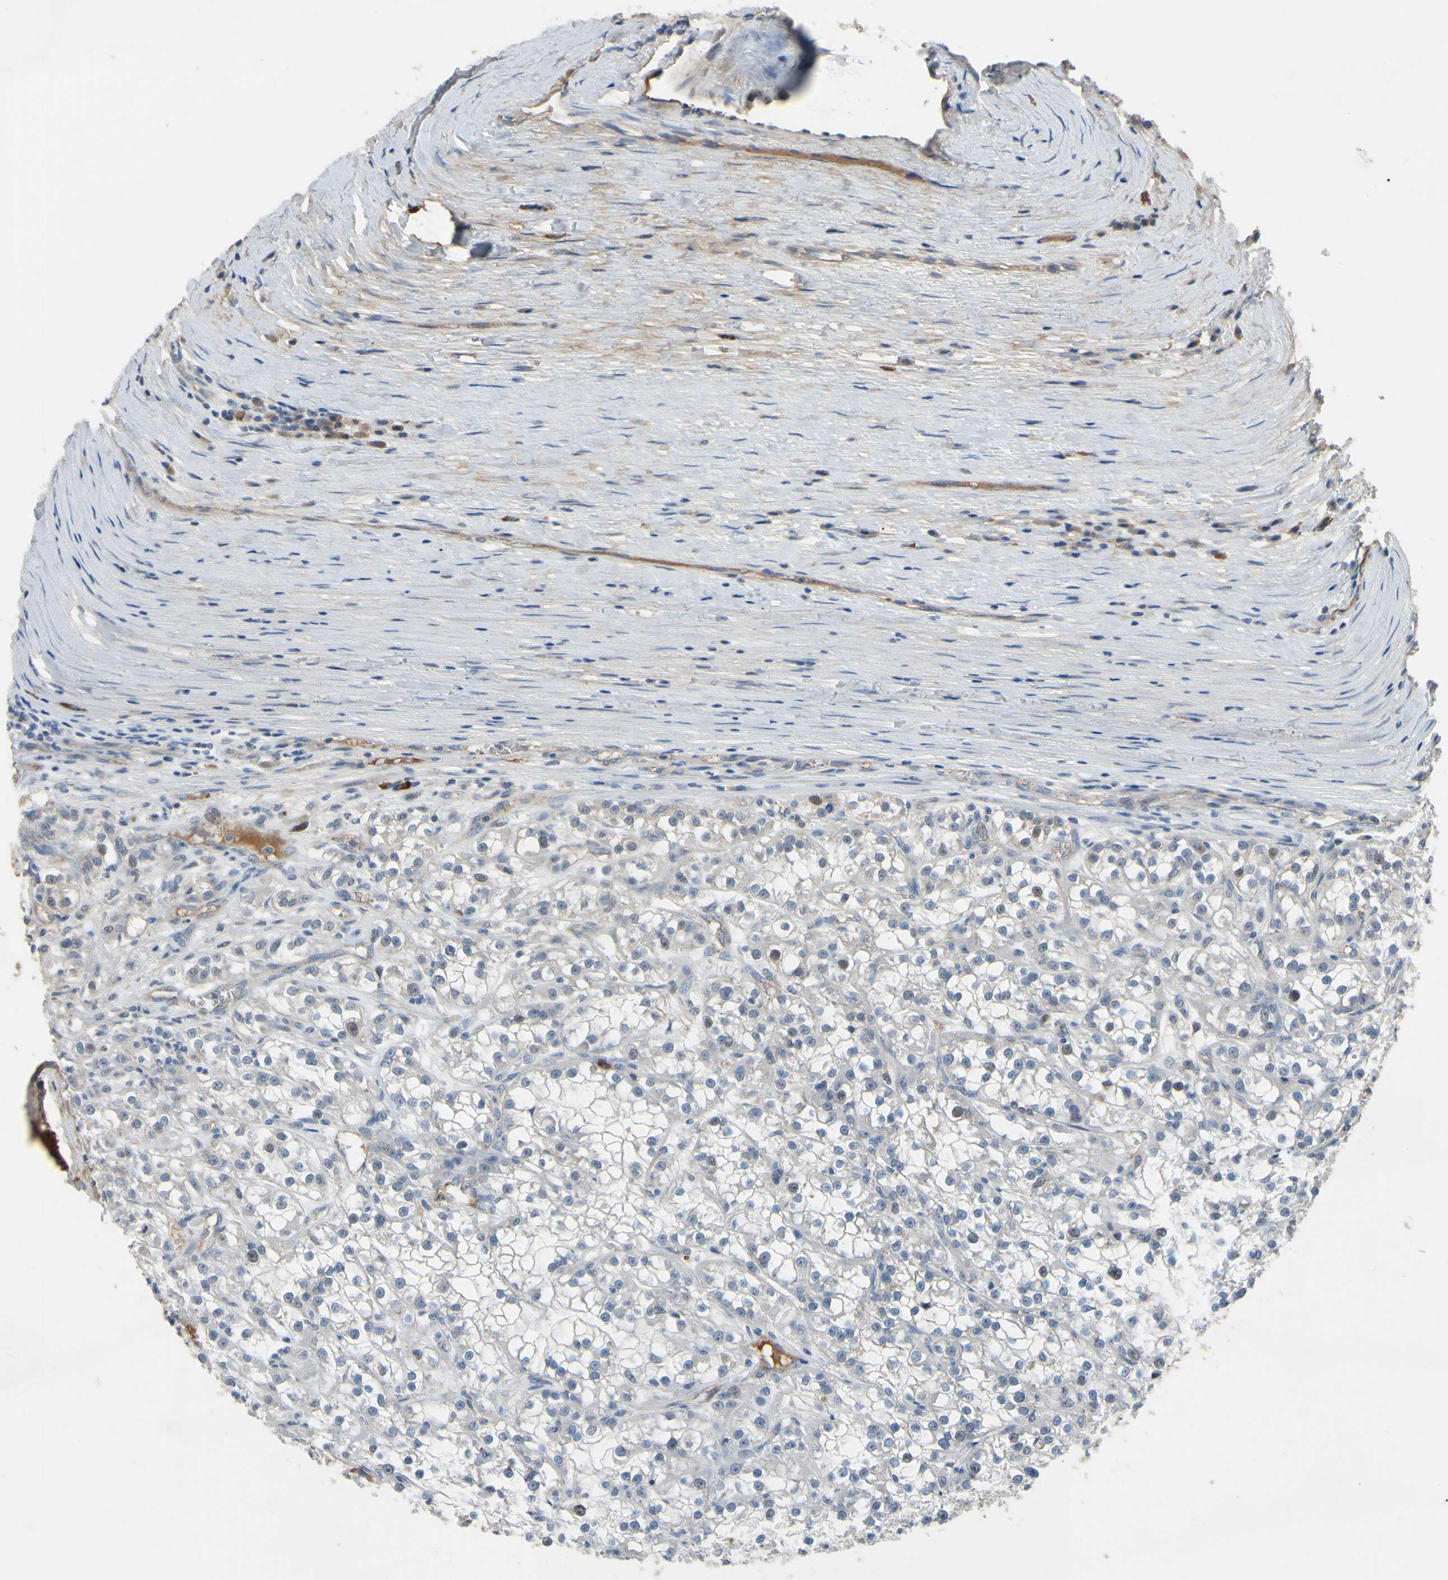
{"staining": {"intensity": "negative", "quantity": "none", "location": "none"}, "tissue": "renal cancer", "cell_type": "Tumor cells", "image_type": "cancer", "snomed": [{"axis": "morphology", "description": "Adenocarcinoma, NOS"}, {"axis": "topography", "description": "Kidney"}], "caption": "Renal cancer was stained to show a protein in brown. There is no significant positivity in tumor cells. (Brightfield microscopy of DAB immunohistochemistry at high magnification).", "gene": "LHX9", "patient": {"sex": "female", "age": 52}}